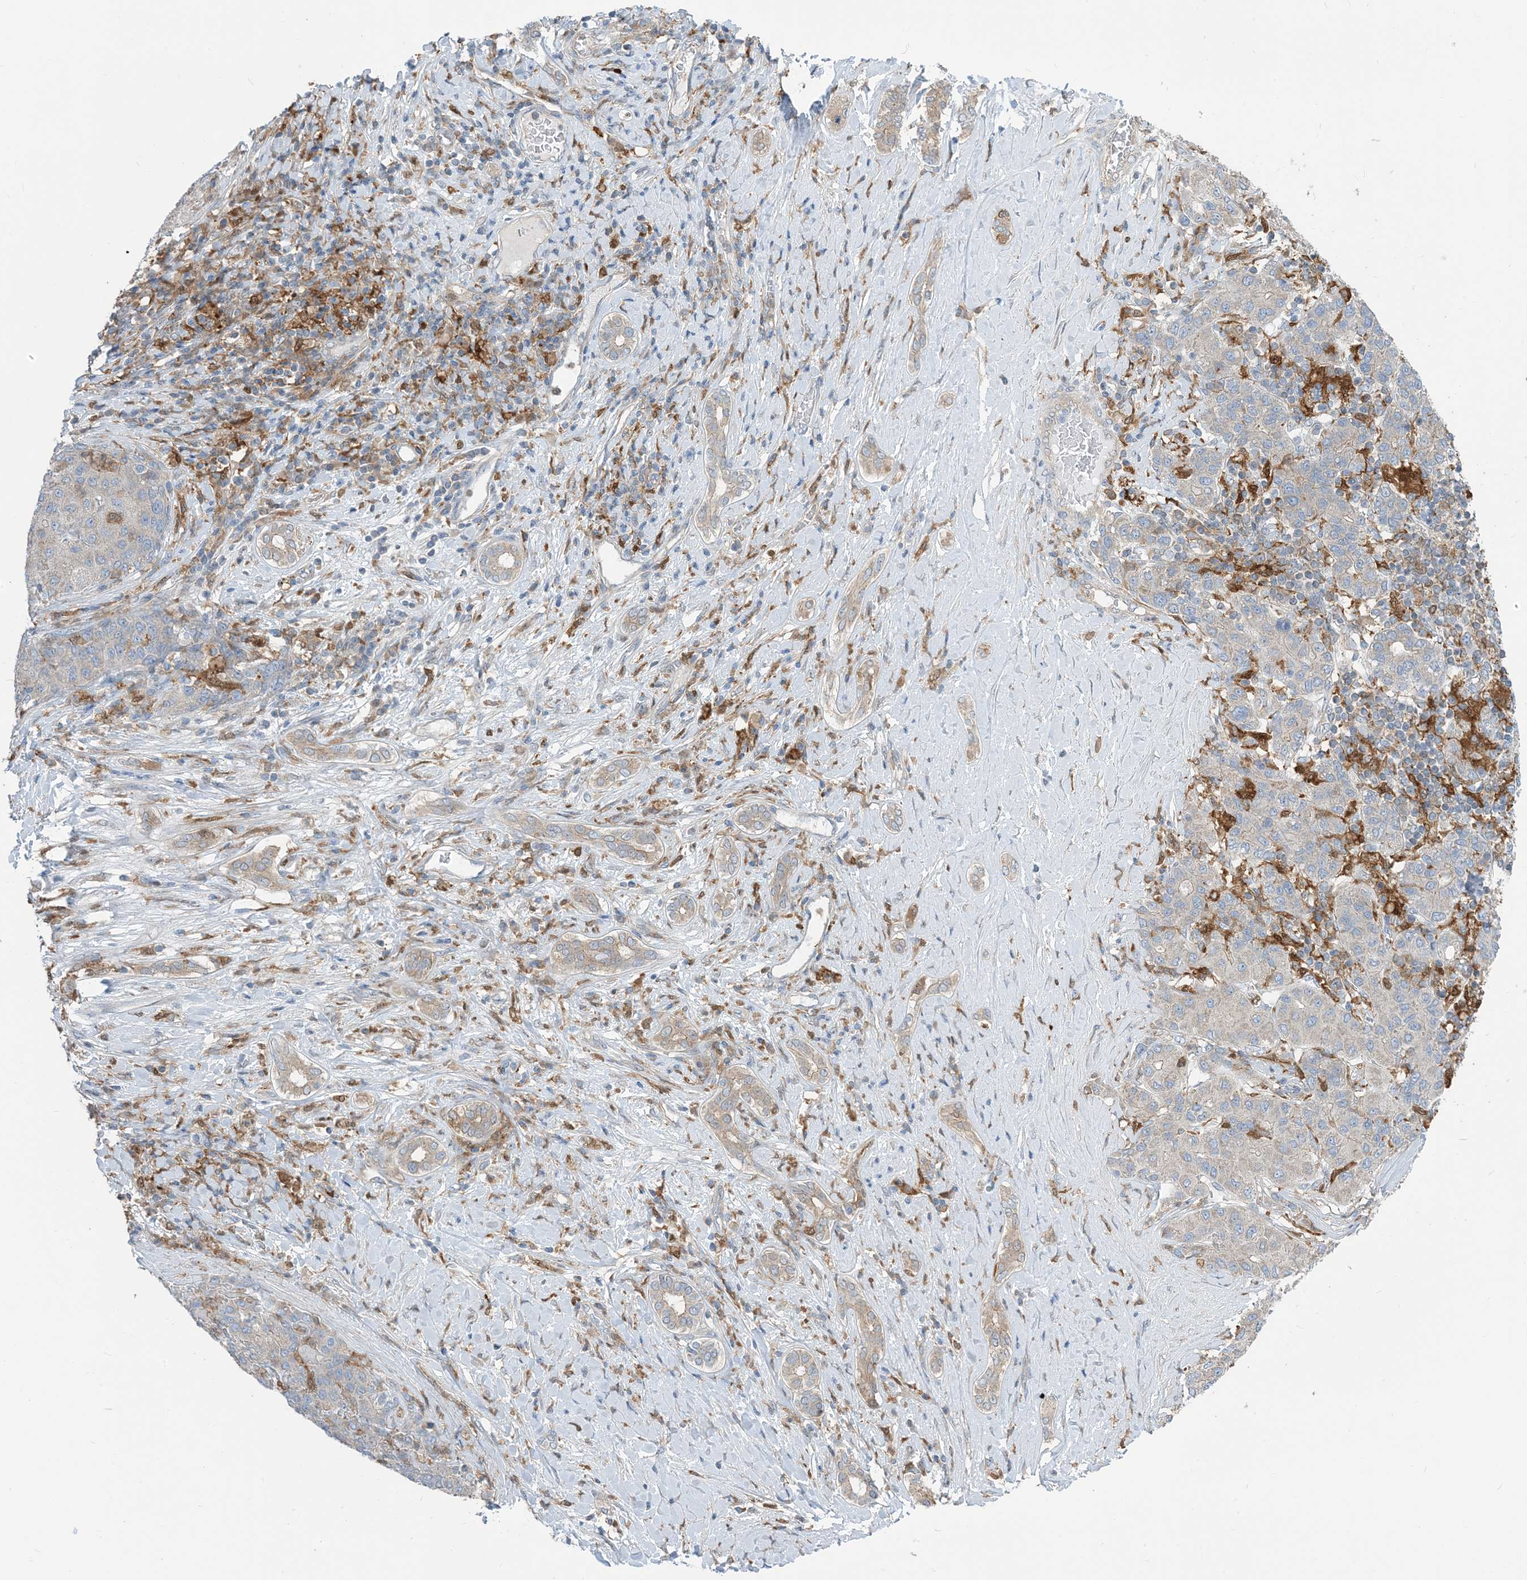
{"staining": {"intensity": "negative", "quantity": "none", "location": "none"}, "tissue": "liver cancer", "cell_type": "Tumor cells", "image_type": "cancer", "snomed": [{"axis": "morphology", "description": "Carcinoma, Hepatocellular, NOS"}, {"axis": "topography", "description": "Liver"}], "caption": "There is no significant expression in tumor cells of liver hepatocellular carcinoma.", "gene": "NAGK", "patient": {"sex": "male", "age": 65}}